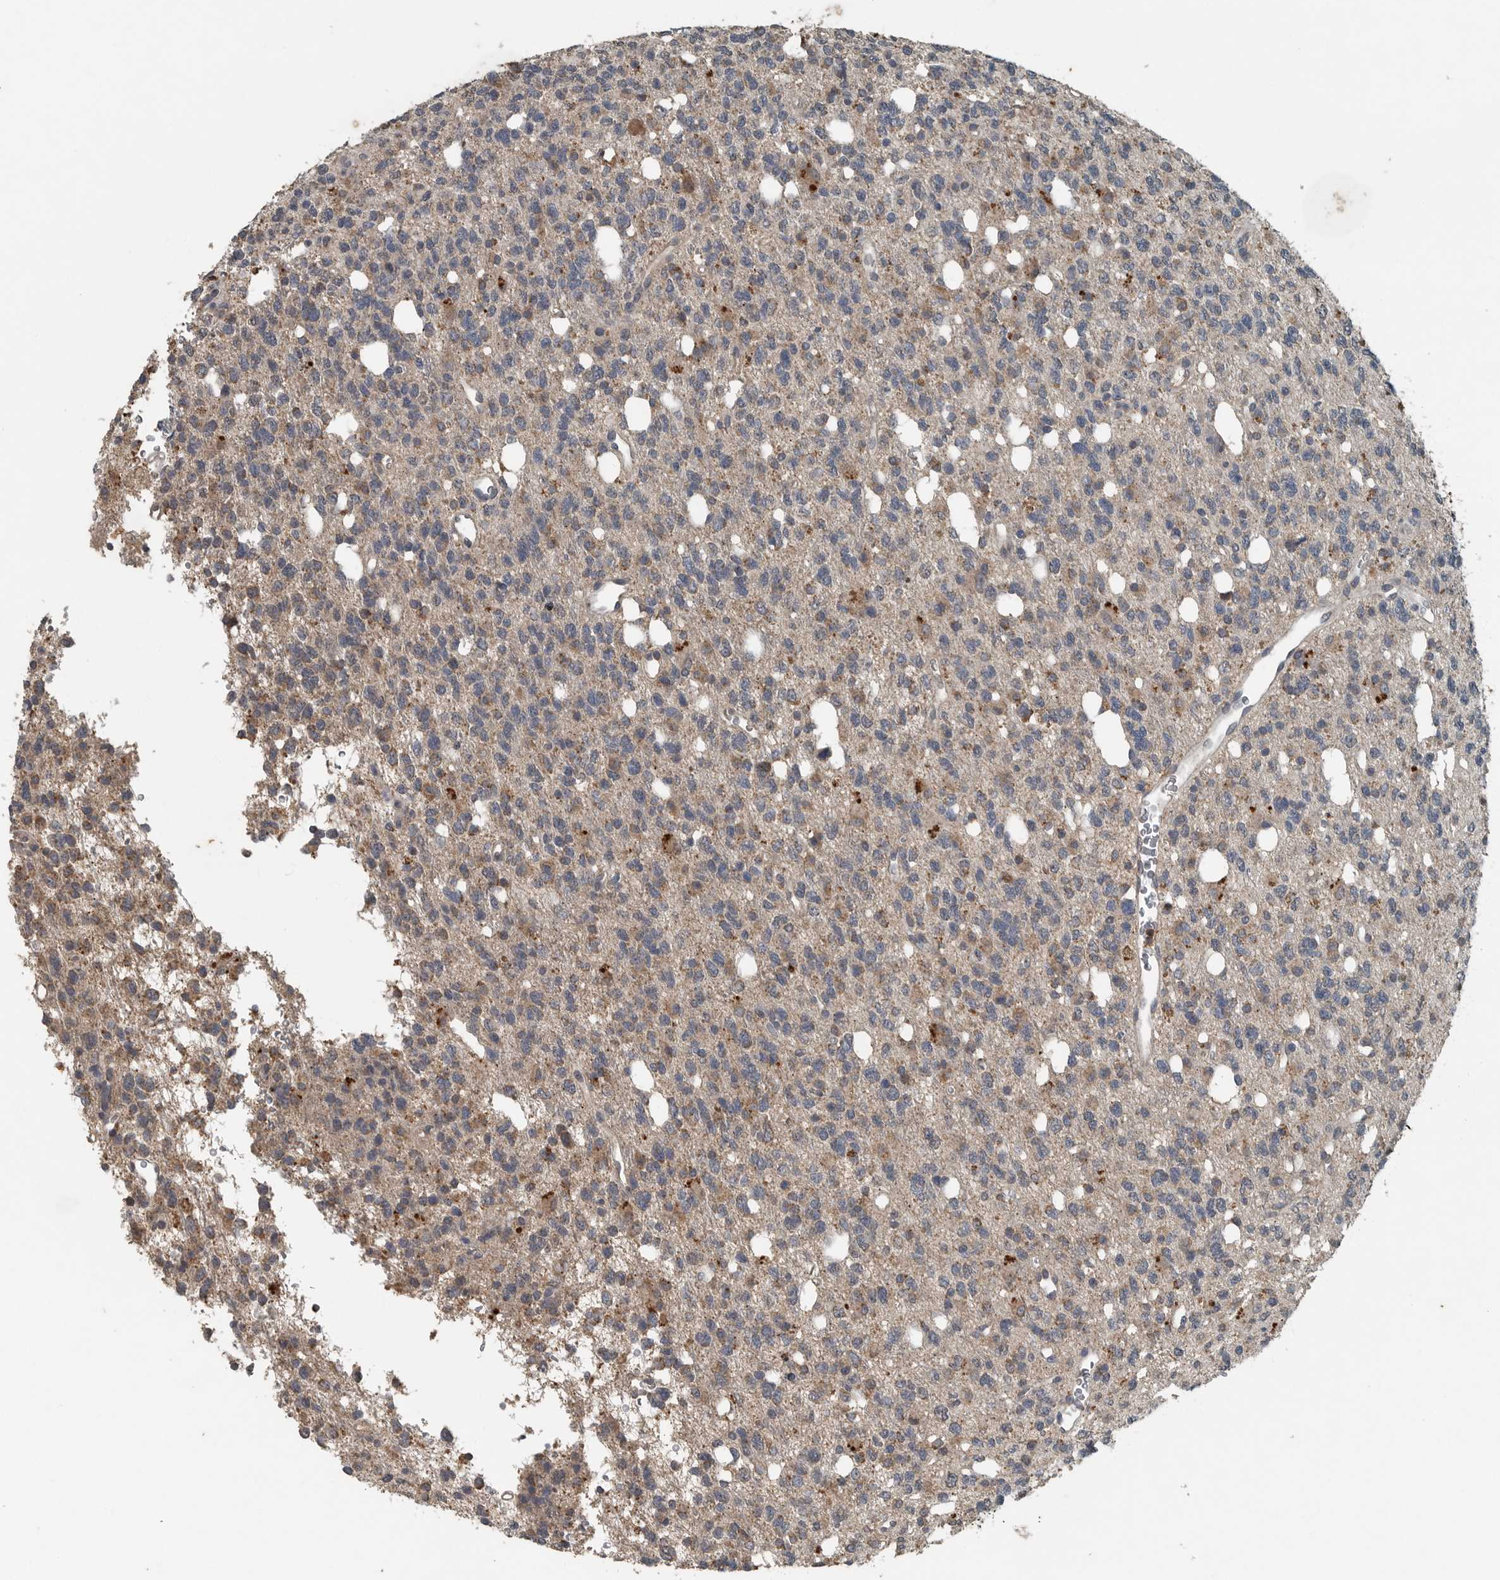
{"staining": {"intensity": "weak", "quantity": "25%-75%", "location": "cytoplasmic/membranous"}, "tissue": "glioma", "cell_type": "Tumor cells", "image_type": "cancer", "snomed": [{"axis": "morphology", "description": "Glioma, malignant, High grade"}, {"axis": "topography", "description": "Brain"}], "caption": "Immunohistochemistry of glioma shows low levels of weak cytoplasmic/membranous staining in about 25%-75% of tumor cells. Using DAB (brown) and hematoxylin (blue) stains, captured at high magnification using brightfield microscopy.", "gene": "IL6ST", "patient": {"sex": "female", "age": 62}}